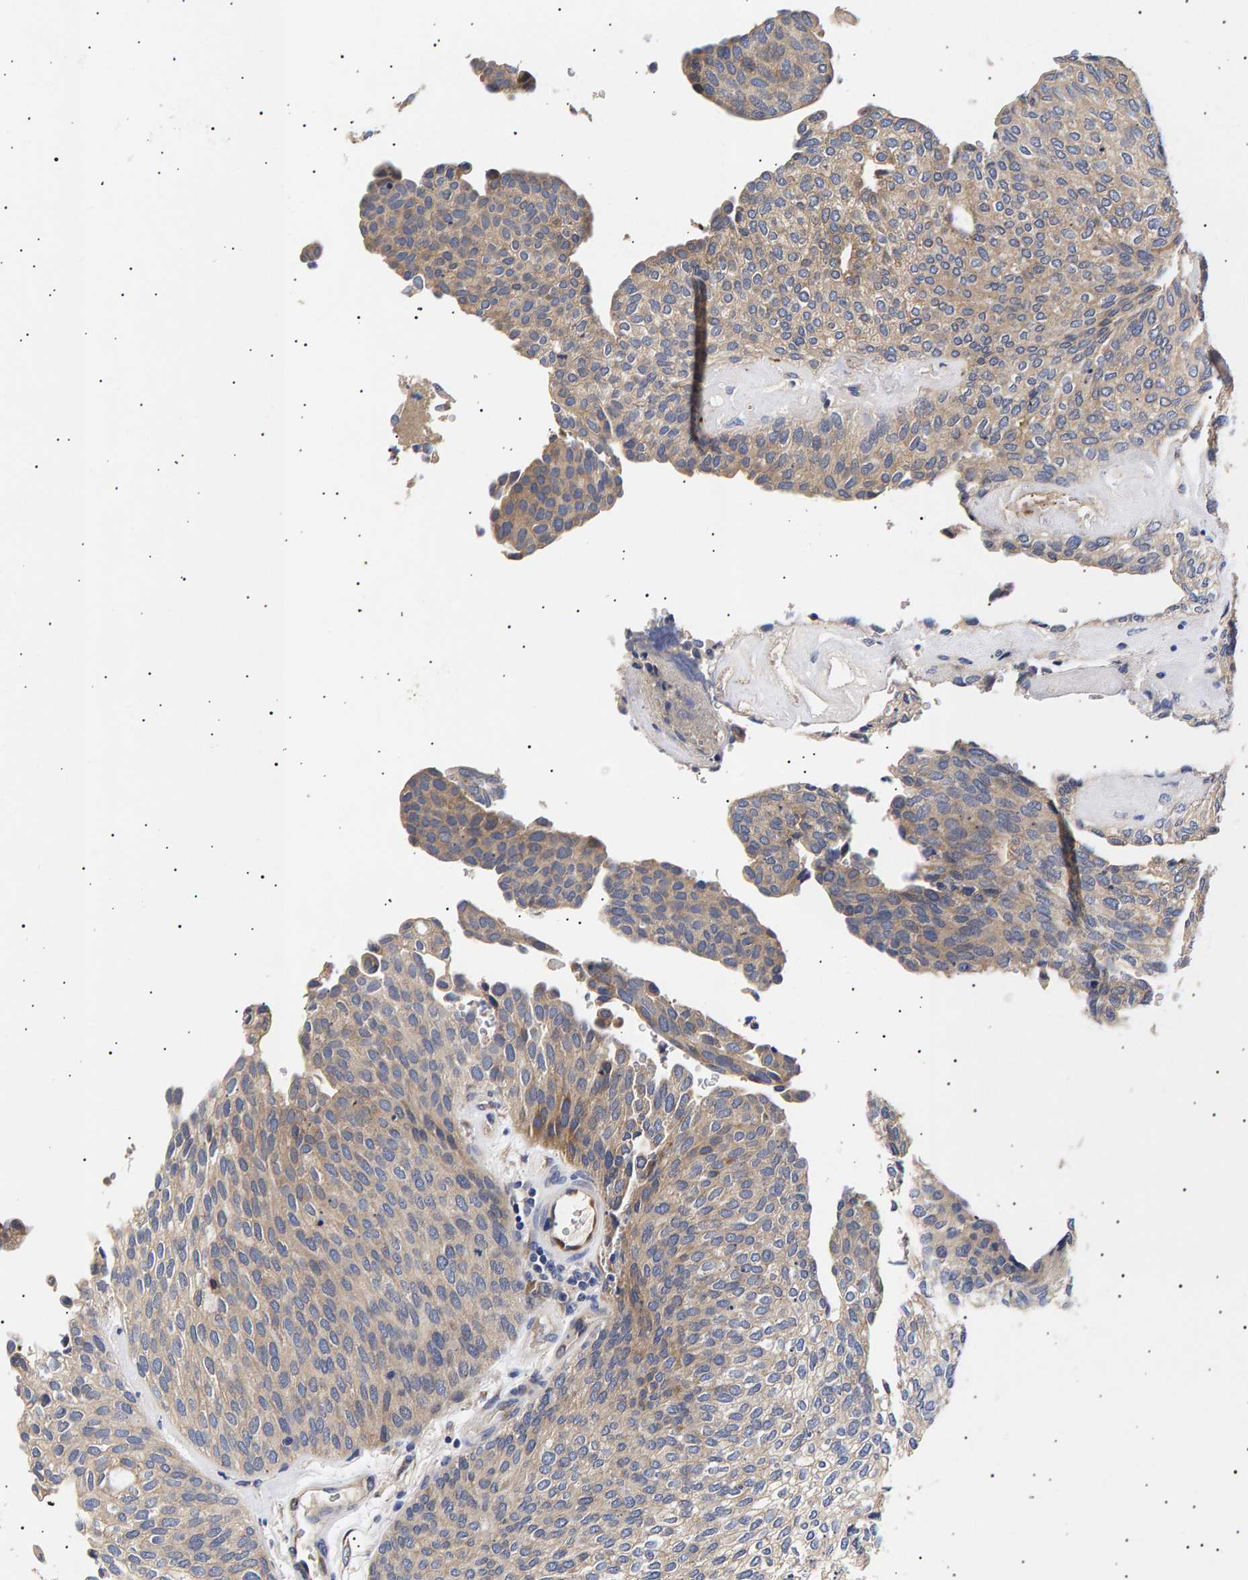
{"staining": {"intensity": "weak", "quantity": "25%-75%", "location": "cytoplasmic/membranous"}, "tissue": "urothelial cancer", "cell_type": "Tumor cells", "image_type": "cancer", "snomed": [{"axis": "morphology", "description": "Urothelial carcinoma, Low grade"}, {"axis": "topography", "description": "Urinary bladder"}], "caption": "Immunohistochemistry of urothelial carcinoma (low-grade) demonstrates low levels of weak cytoplasmic/membranous expression in about 25%-75% of tumor cells. The protein of interest is stained brown, and the nuclei are stained in blue (DAB (3,3'-diaminobenzidine) IHC with brightfield microscopy, high magnification).", "gene": "ANKRD40", "patient": {"sex": "female", "age": 79}}